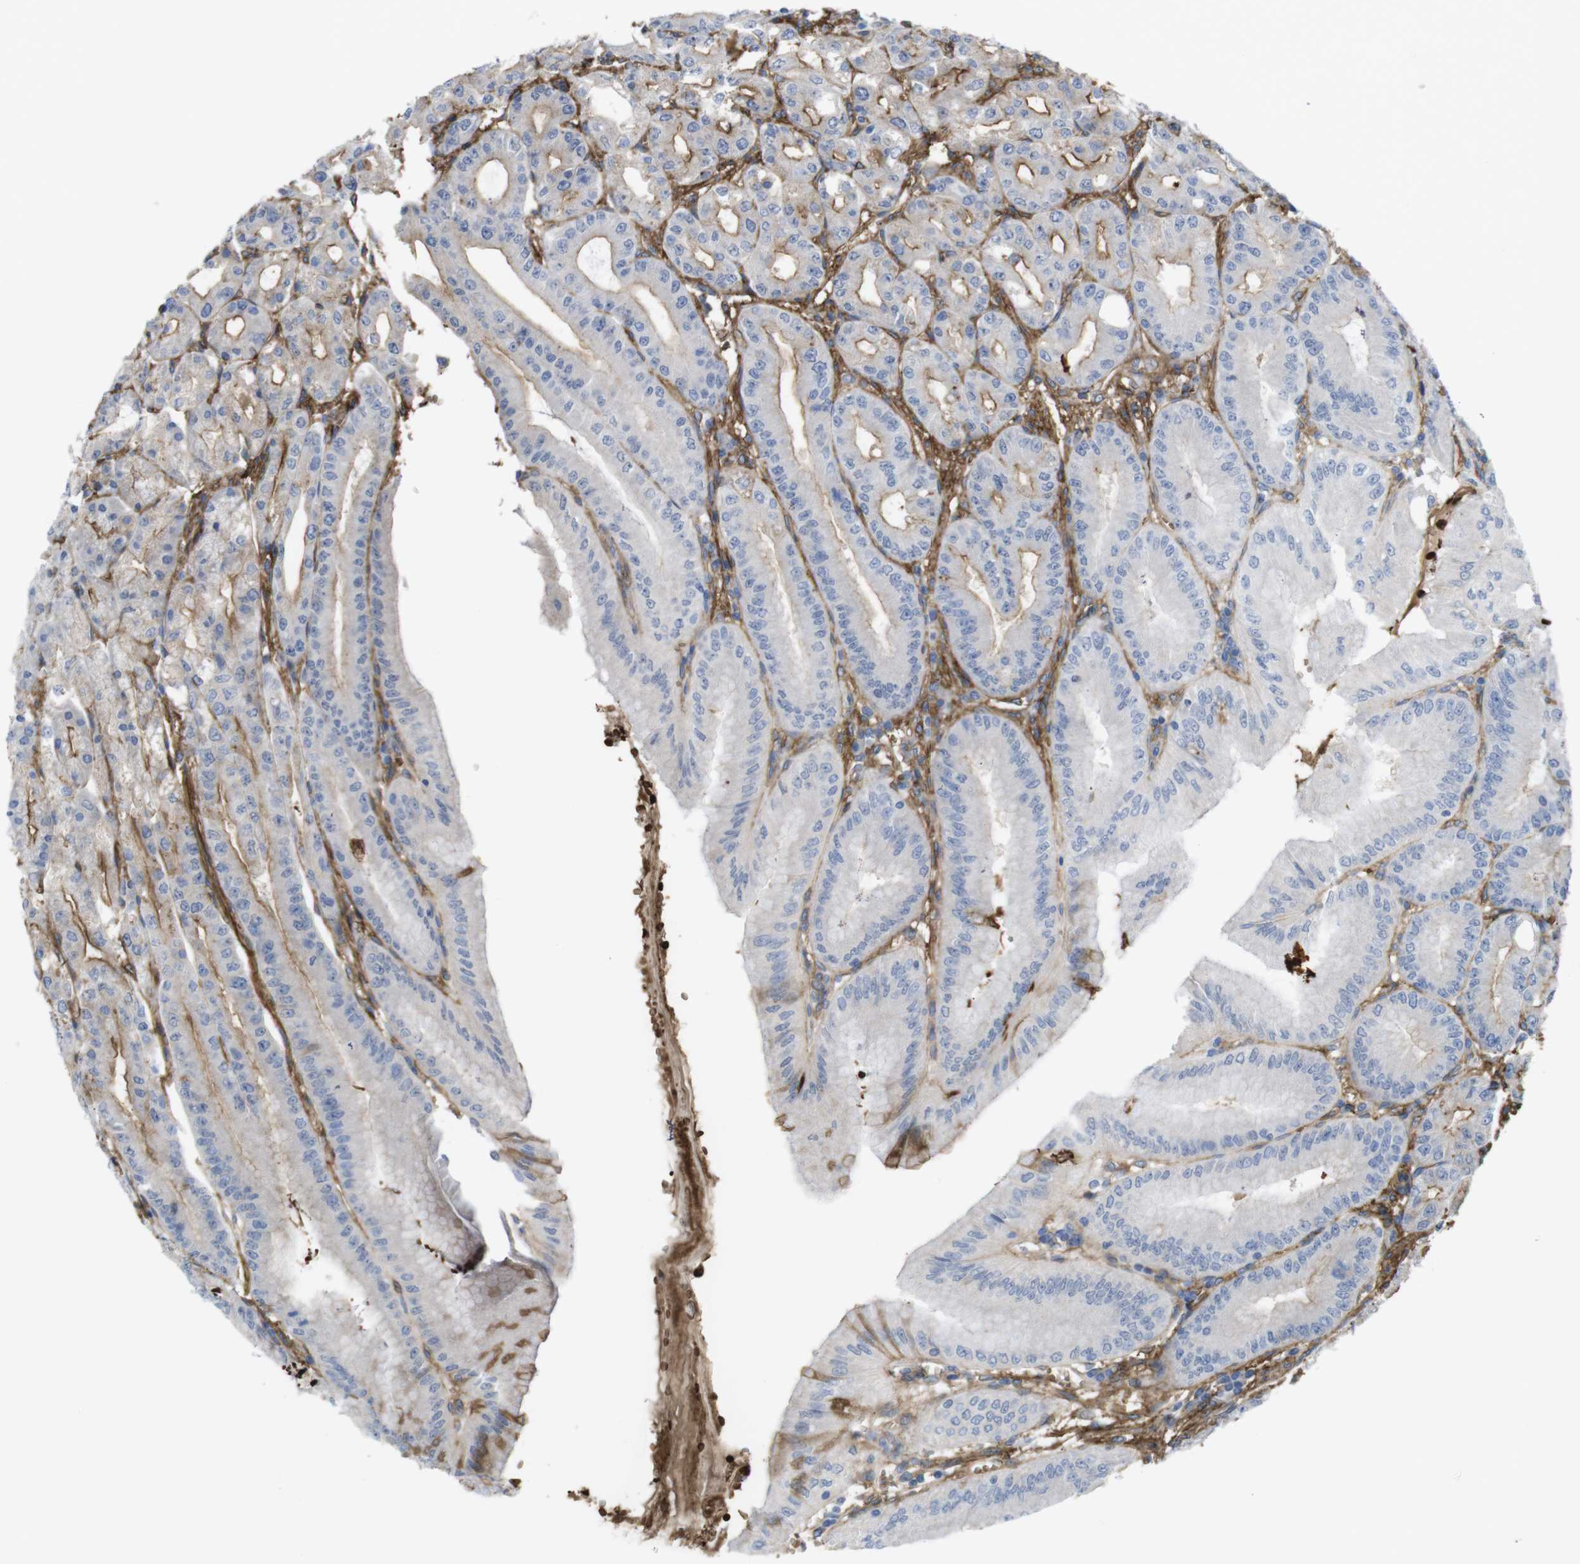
{"staining": {"intensity": "moderate", "quantity": "25%-75%", "location": "cytoplasmic/membranous"}, "tissue": "stomach", "cell_type": "Glandular cells", "image_type": "normal", "snomed": [{"axis": "morphology", "description": "Normal tissue, NOS"}, {"axis": "topography", "description": "Stomach, lower"}], "caption": "This is a histology image of IHC staining of benign stomach, which shows moderate expression in the cytoplasmic/membranous of glandular cells.", "gene": "CYBRD1", "patient": {"sex": "male", "age": 71}}